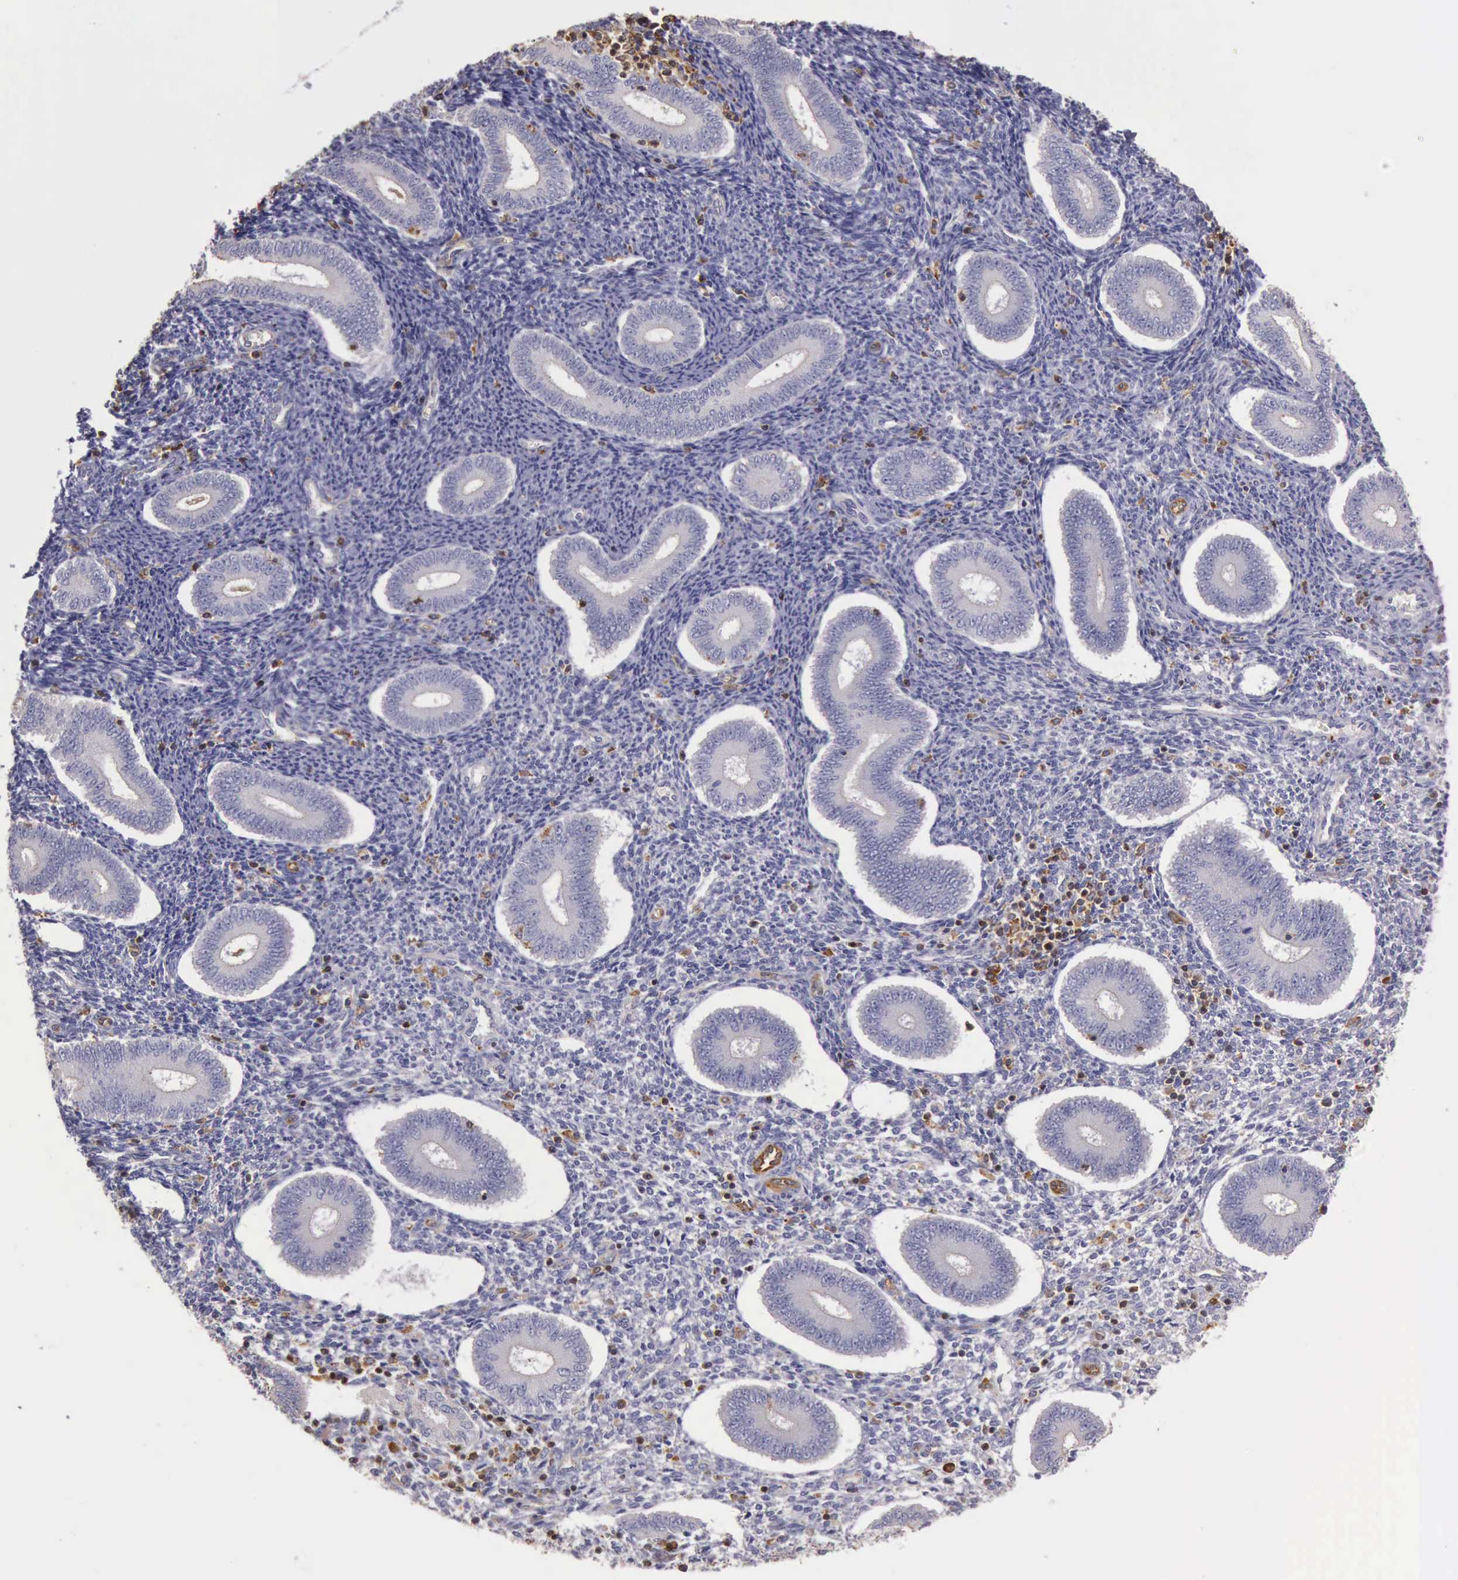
{"staining": {"intensity": "negative", "quantity": "none", "location": "none"}, "tissue": "endometrium", "cell_type": "Cells in endometrial stroma", "image_type": "normal", "snomed": [{"axis": "morphology", "description": "Normal tissue, NOS"}, {"axis": "topography", "description": "Endometrium"}], "caption": "An image of endometrium stained for a protein demonstrates no brown staining in cells in endometrial stroma. Brightfield microscopy of immunohistochemistry stained with DAB (3,3'-diaminobenzidine) (brown) and hematoxylin (blue), captured at high magnification.", "gene": "ARHGAP4", "patient": {"sex": "female", "age": 35}}